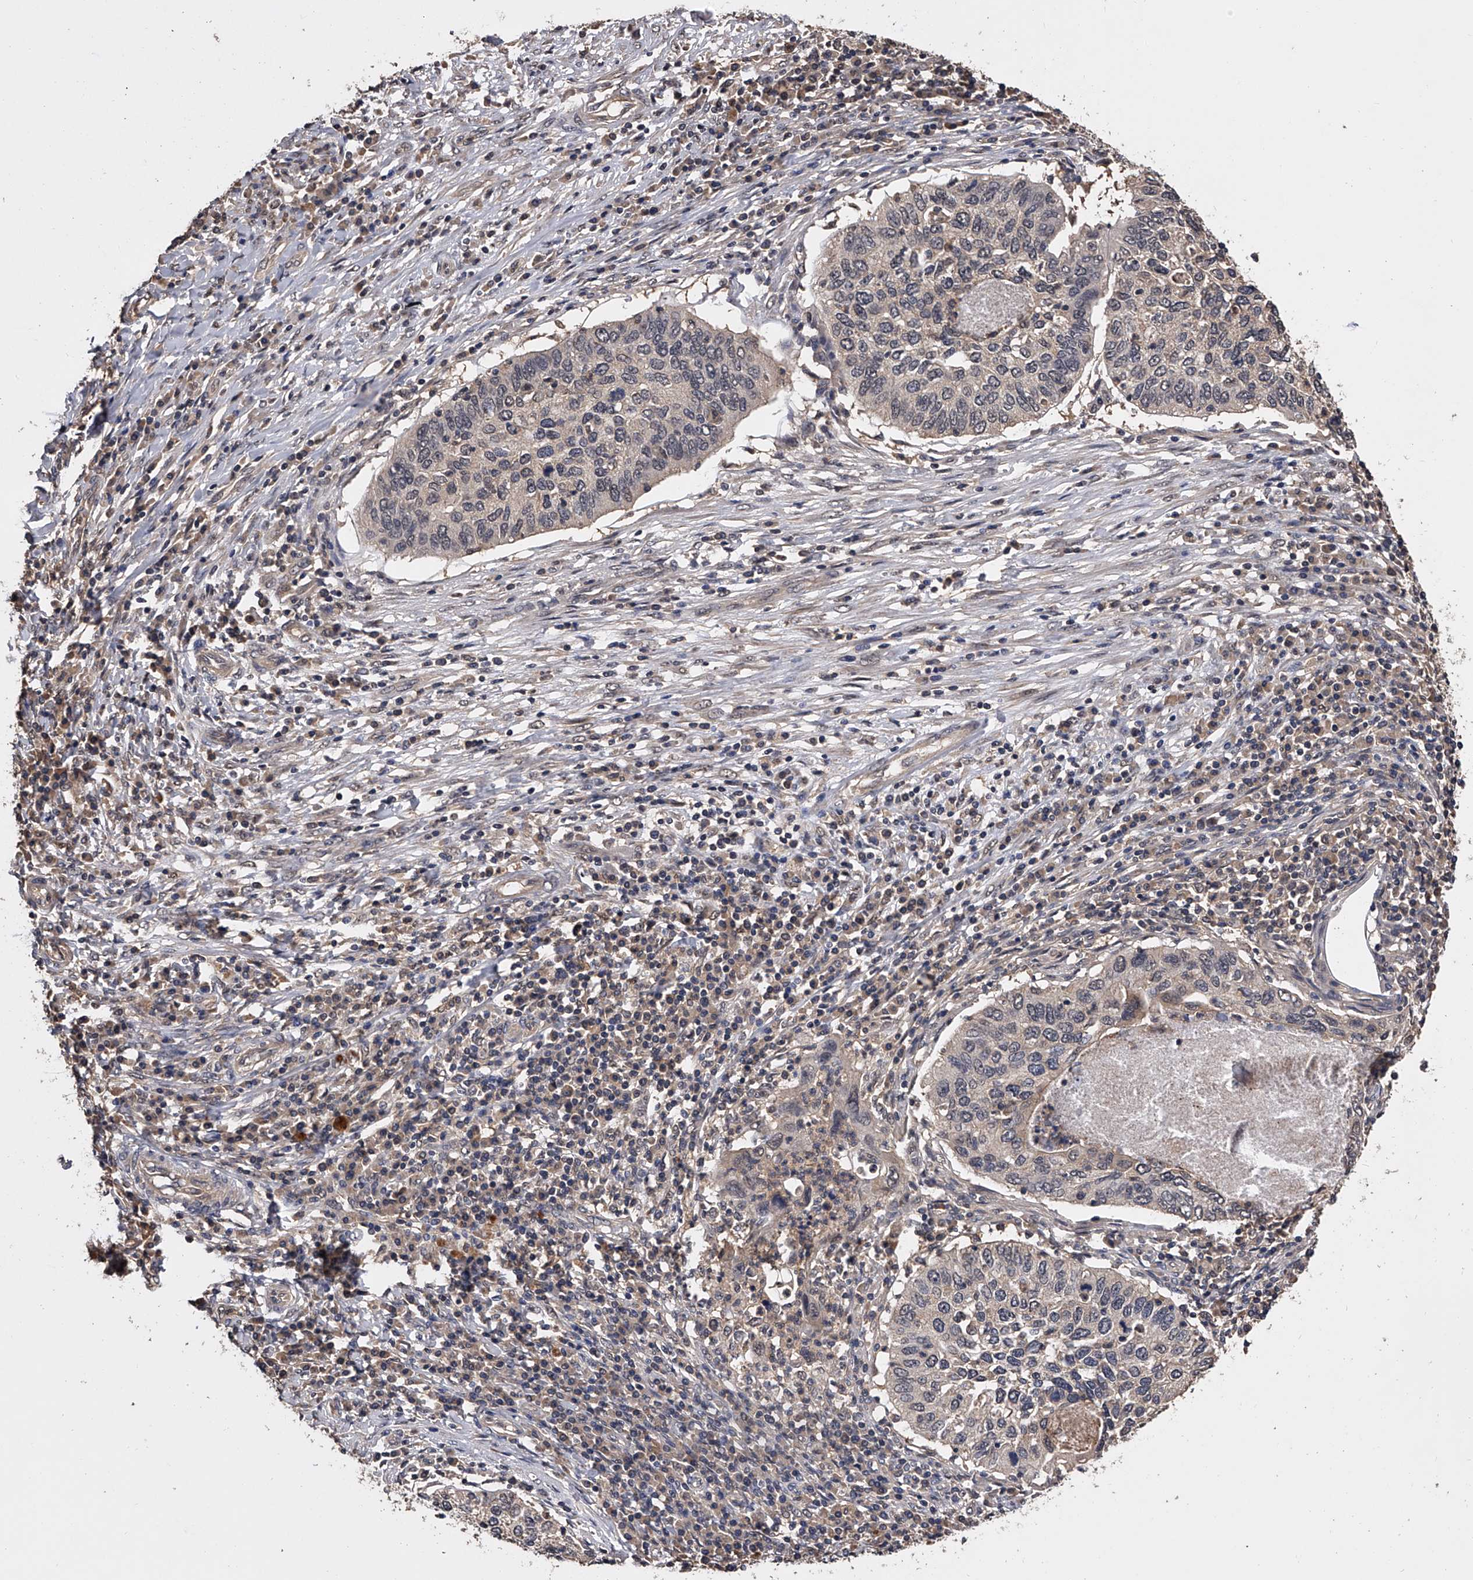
{"staining": {"intensity": "negative", "quantity": "none", "location": "none"}, "tissue": "cervical cancer", "cell_type": "Tumor cells", "image_type": "cancer", "snomed": [{"axis": "morphology", "description": "Squamous cell carcinoma, NOS"}, {"axis": "topography", "description": "Cervix"}], "caption": "The micrograph exhibits no staining of tumor cells in cervical squamous cell carcinoma.", "gene": "EFCAB7", "patient": {"sex": "female", "age": 38}}